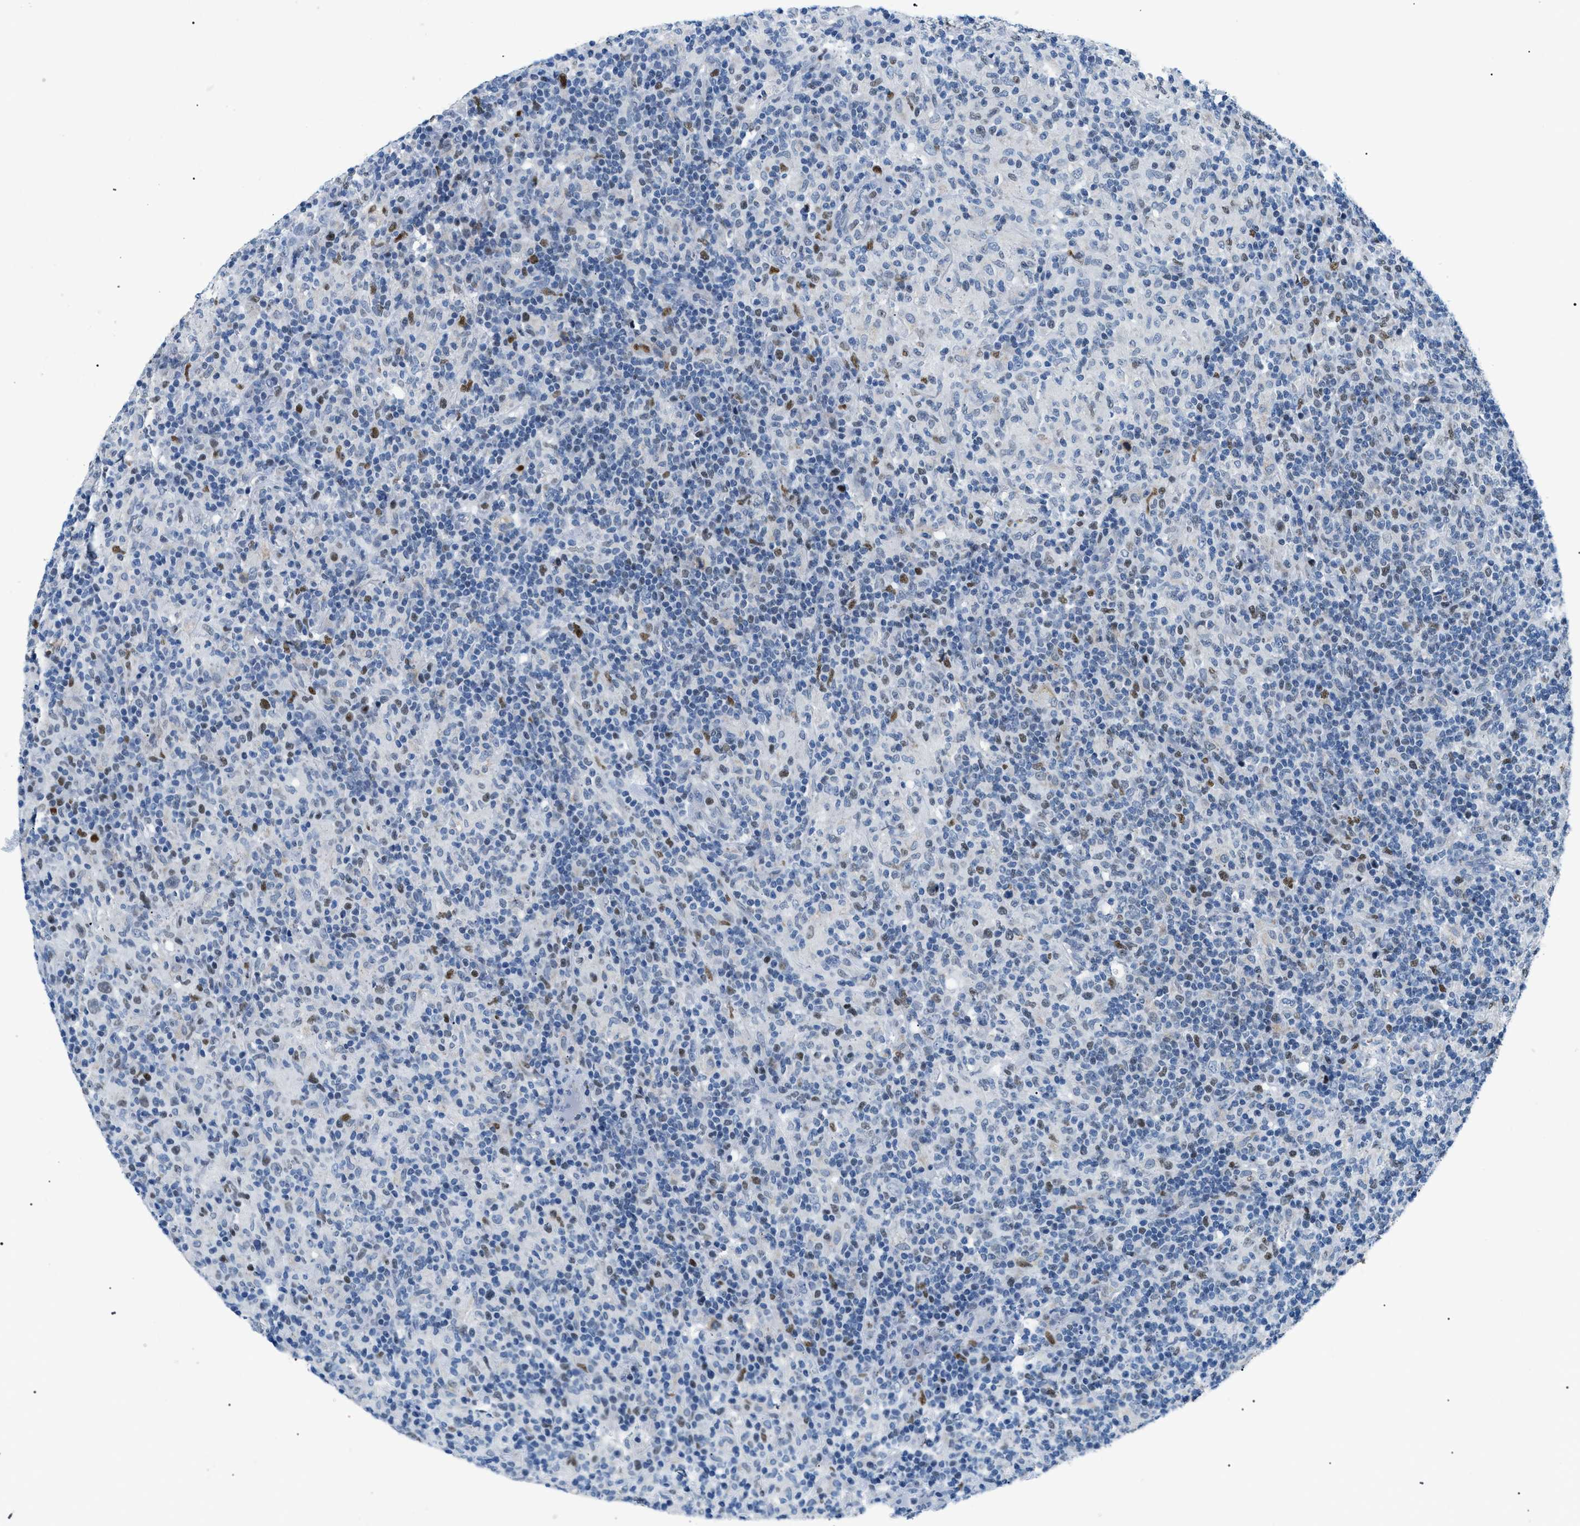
{"staining": {"intensity": "weak", "quantity": "25%-75%", "location": "nuclear"}, "tissue": "lymphoma", "cell_type": "Tumor cells", "image_type": "cancer", "snomed": [{"axis": "morphology", "description": "Hodgkin's disease, NOS"}, {"axis": "topography", "description": "Lymph node"}], "caption": "The immunohistochemical stain labels weak nuclear expression in tumor cells of Hodgkin's disease tissue. The protein is stained brown, and the nuclei are stained in blue (DAB (3,3'-diaminobenzidine) IHC with brightfield microscopy, high magnification).", "gene": "SMARCC1", "patient": {"sex": "male", "age": 70}}